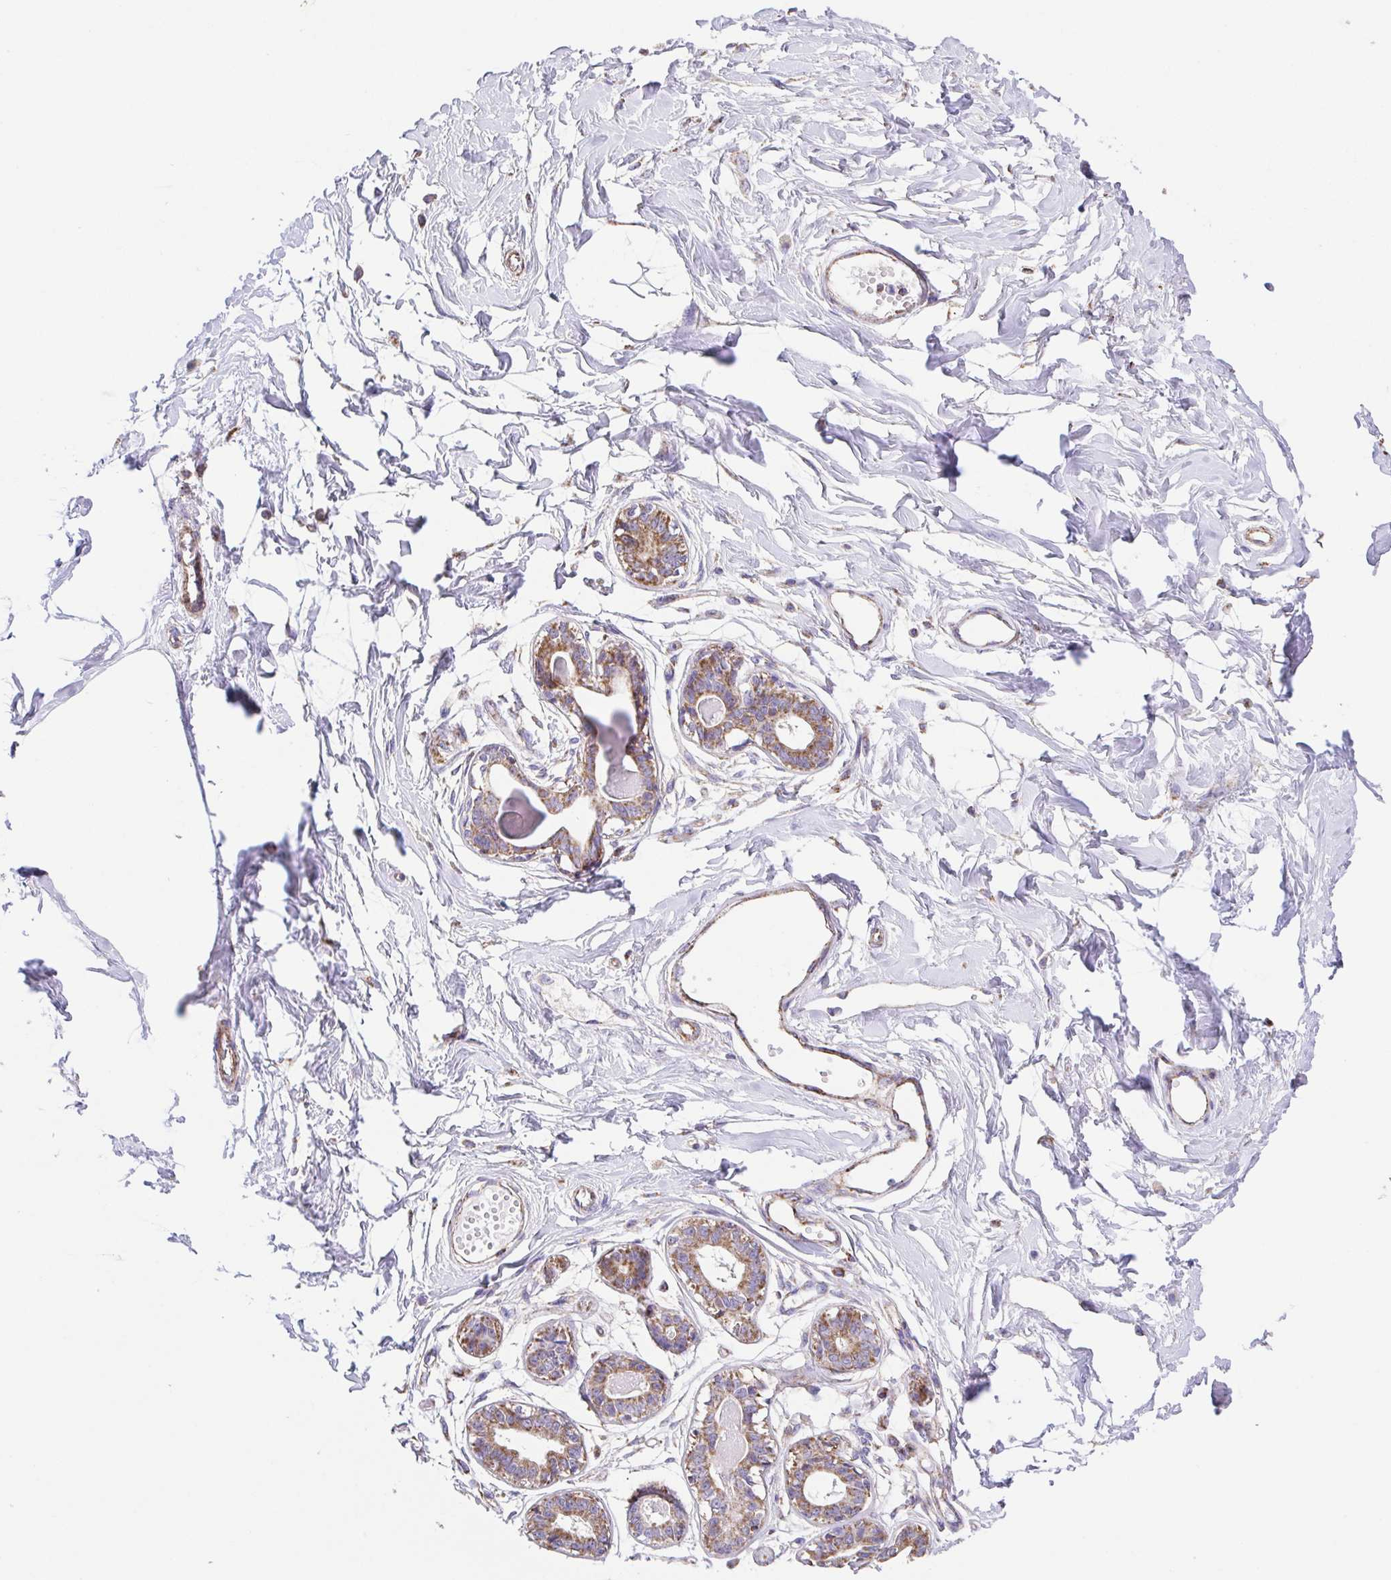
{"staining": {"intensity": "negative", "quantity": "none", "location": "none"}, "tissue": "breast", "cell_type": "Adipocytes", "image_type": "normal", "snomed": [{"axis": "morphology", "description": "Normal tissue, NOS"}, {"axis": "topography", "description": "Breast"}], "caption": "The micrograph displays no staining of adipocytes in unremarkable breast. (DAB immunohistochemistry, high magnification).", "gene": "GINM1", "patient": {"sex": "female", "age": 45}}